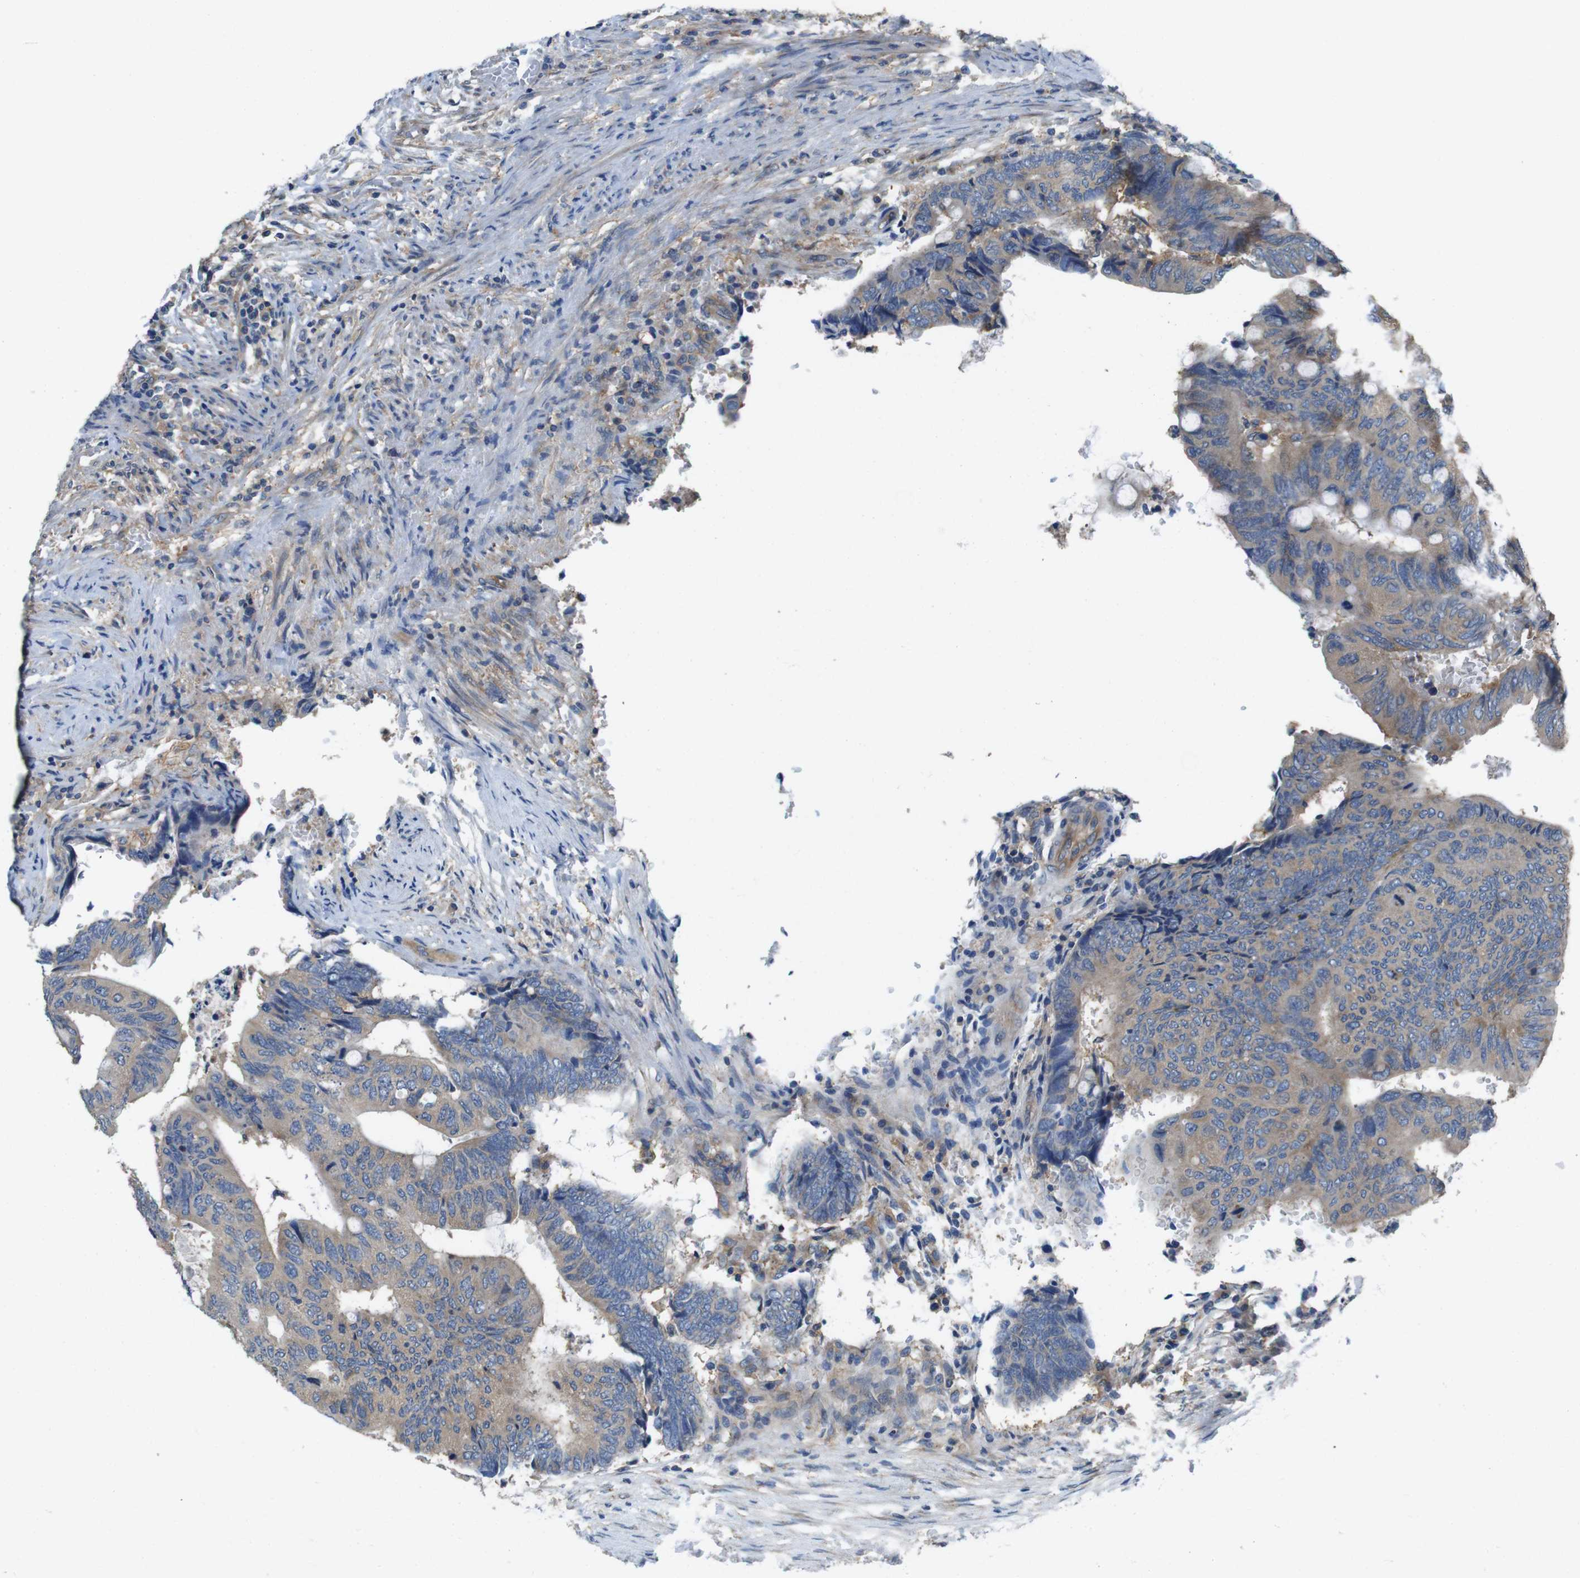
{"staining": {"intensity": "weak", "quantity": ">75%", "location": "cytoplasmic/membranous"}, "tissue": "colorectal cancer", "cell_type": "Tumor cells", "image_type": "cancer", "snomed": [{"axis": "morphology", "description": "Normal tissue, NOS"}, {"axis": "morphology", "description": "Adenocarcinoma, NOS"}, {"axis": "topography", "description": "Rectum"}, {"axis": "topography", "description": "Peripheral nerve tissue"}], "caption": "Colorectal cancer (adenocarcinoma) stained with a protein marker demonstrates weak staining in tumor cells.", "gene": "DCTN1", "patient": {"sex": "male", "age": 92}}